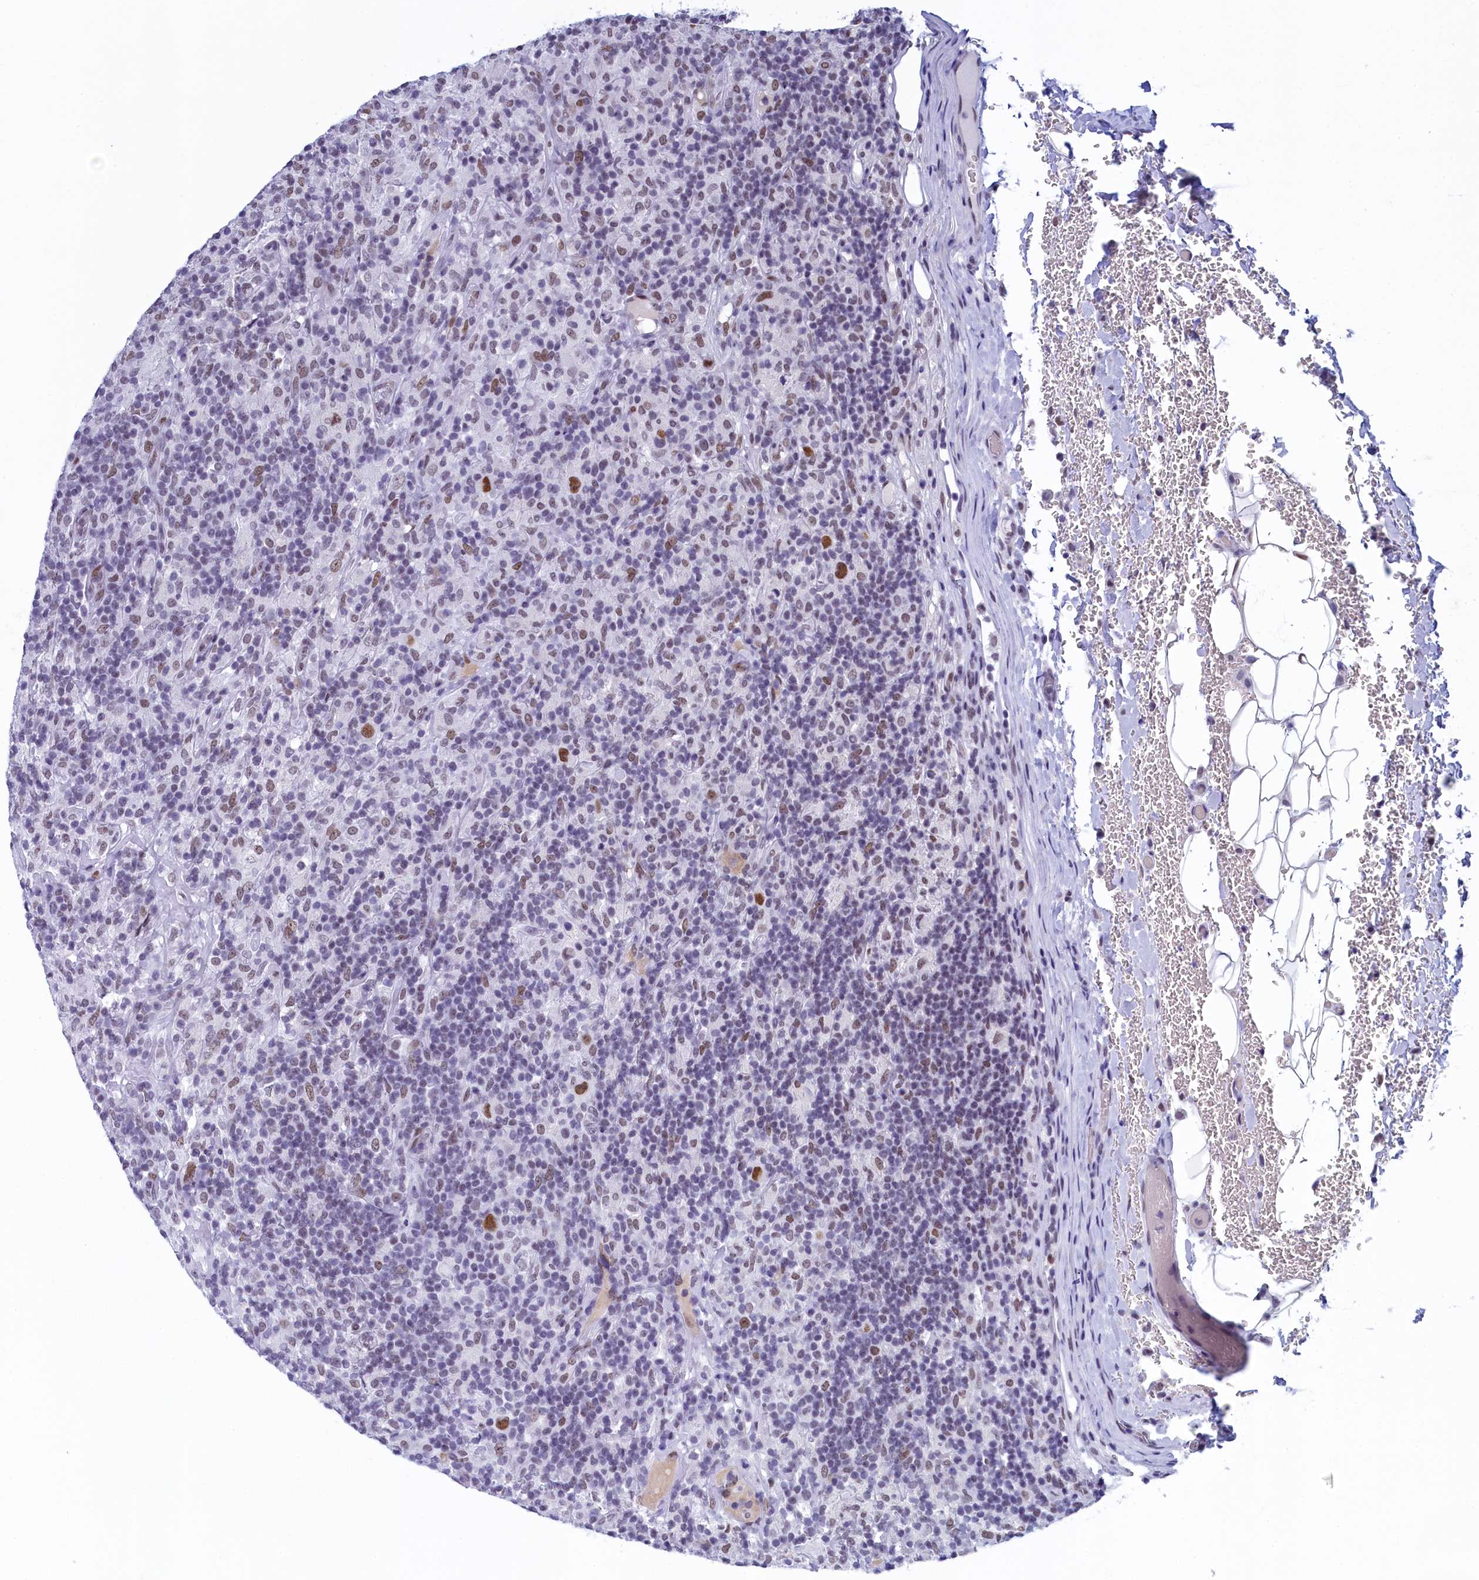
{"staining": {"intensity": "moderate", "quantity": ">75%", "location": "nuclear"}, "tissue": "lymphoma", "cell_type": "Tumor cells", "image_type": "cancer", "snomed": [{"axis": "morphology", "description": "Hodgkin's disease, NOS"}, {"axis": "topography", "description": "Lymph node"}], "caption": "Protein expression analysis of Hodgkin's disease demonstrates moderate nuclear positivity in approximately >75% of tumor cells.", "gene": "SUGP2", "patient": {"sex": "male", "age": 70}}